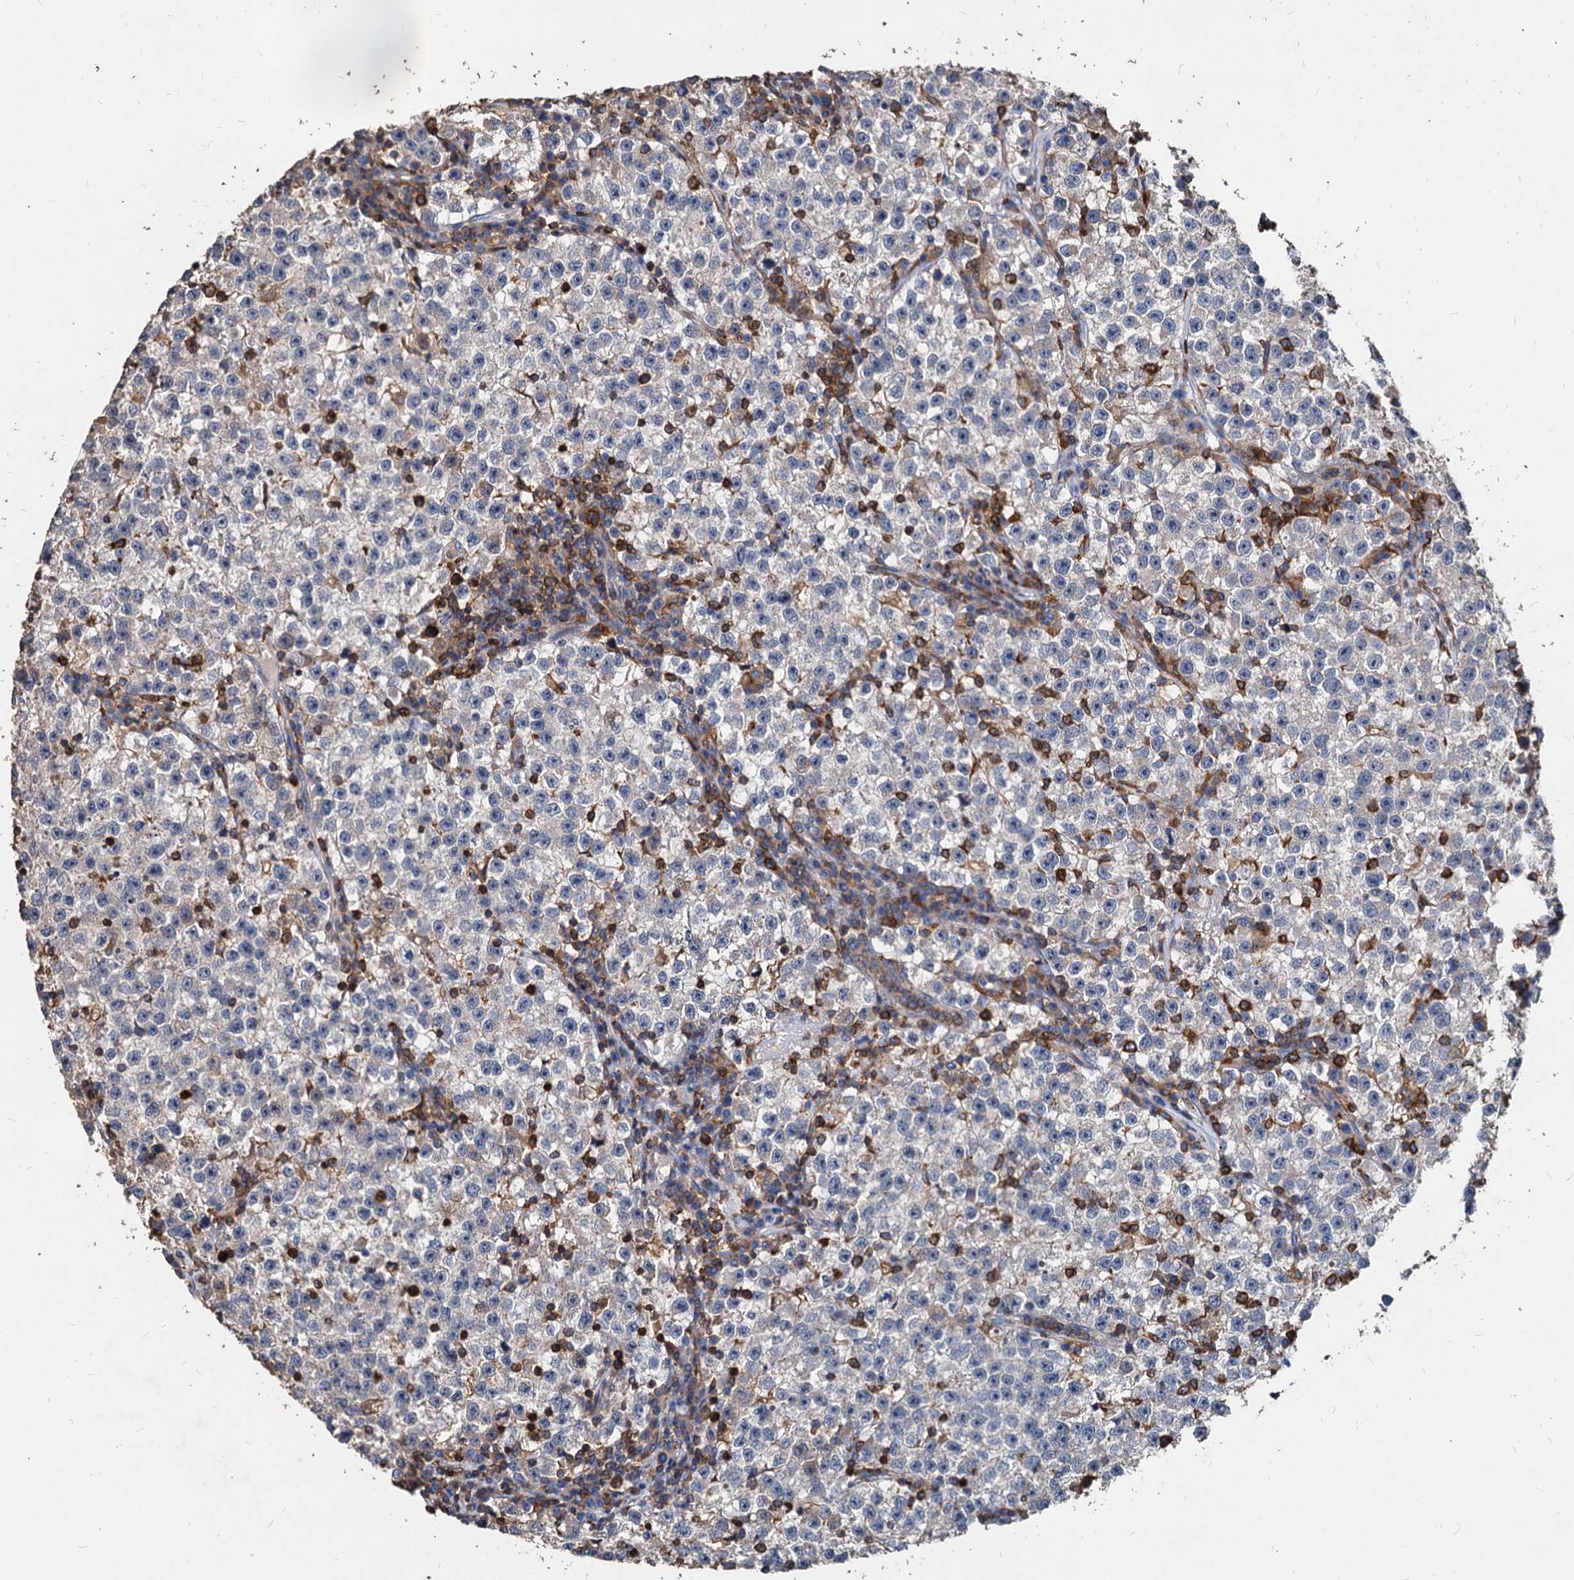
{"staining": {"intensity": "negative", "quantity": "none", "location": "none"}, "tissue": "testis cancer", "cell_type": "Tumor cells", "image_type": "cancer", "snomed": [{"axis": "morphology", "description": "Seminoma, NOS"}, {"axis": "topography", "description": "Testis"}], "caption": "IHC image of neoplastic tissue: testis cancer (seminoma) stained with DAB demonstrates no significant protein staining in tumor cells. Nuclei are stained in blue.", "gene": "LCP2", "patient": {"sex": "male", "age": 22}}